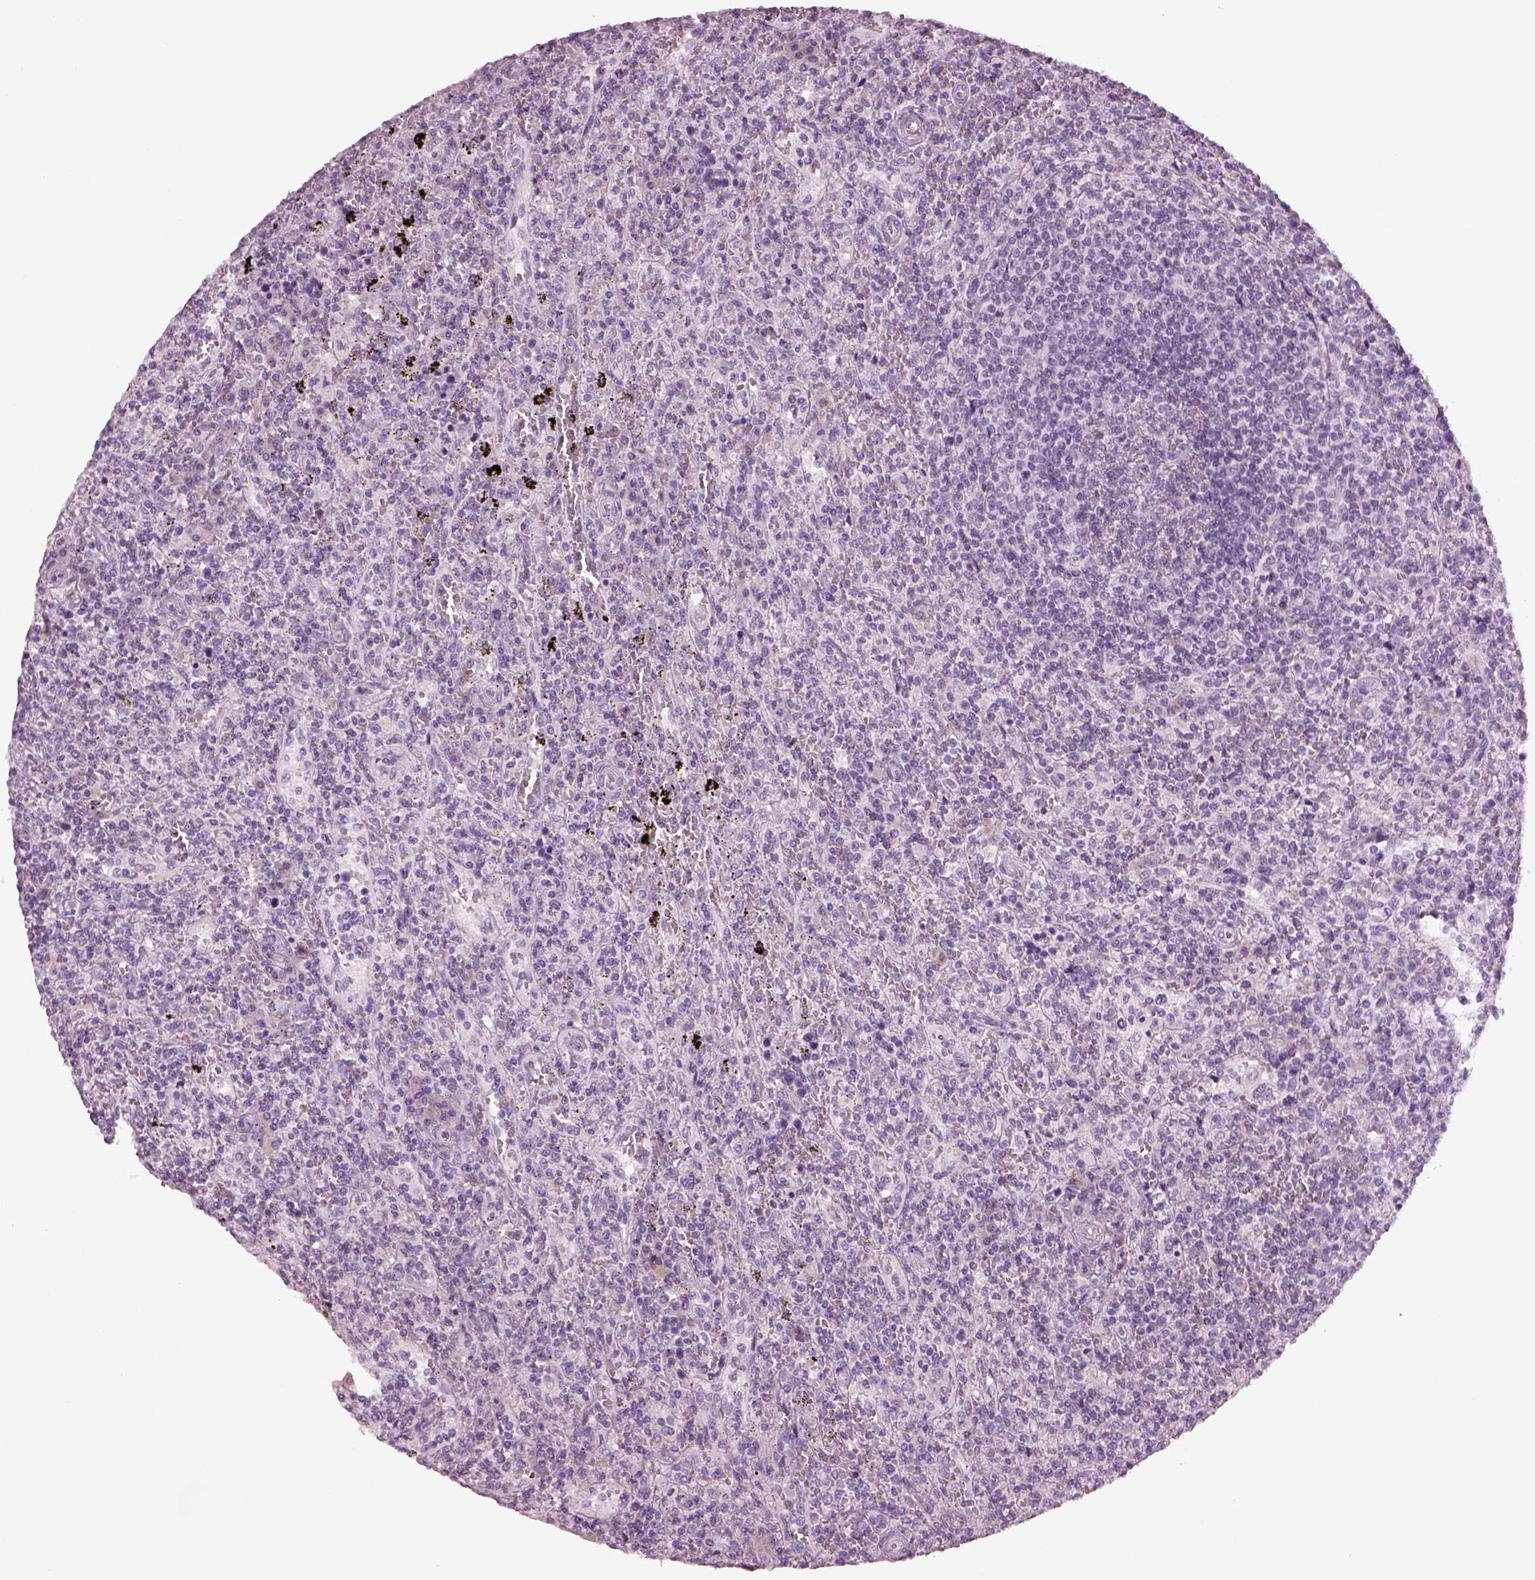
{"staining": {"intensity": "negative", "quantity": "none", "location": "none"}, "tissue": "lymphoma", "cell_type": "Tumor cells", "image_type": "cancer", "snomed": [{"axis": "morphology", "description": "Malignant lymphoma, non-Hodgkin's type, Low grade"}, {"axis": "topography", "description": "Spleen"}], "caption": "Tumor cells are negative for brown protein staining in lymphoma.", "gene": "CYLC1", "patient": {"sex": "male", "age": 62}}